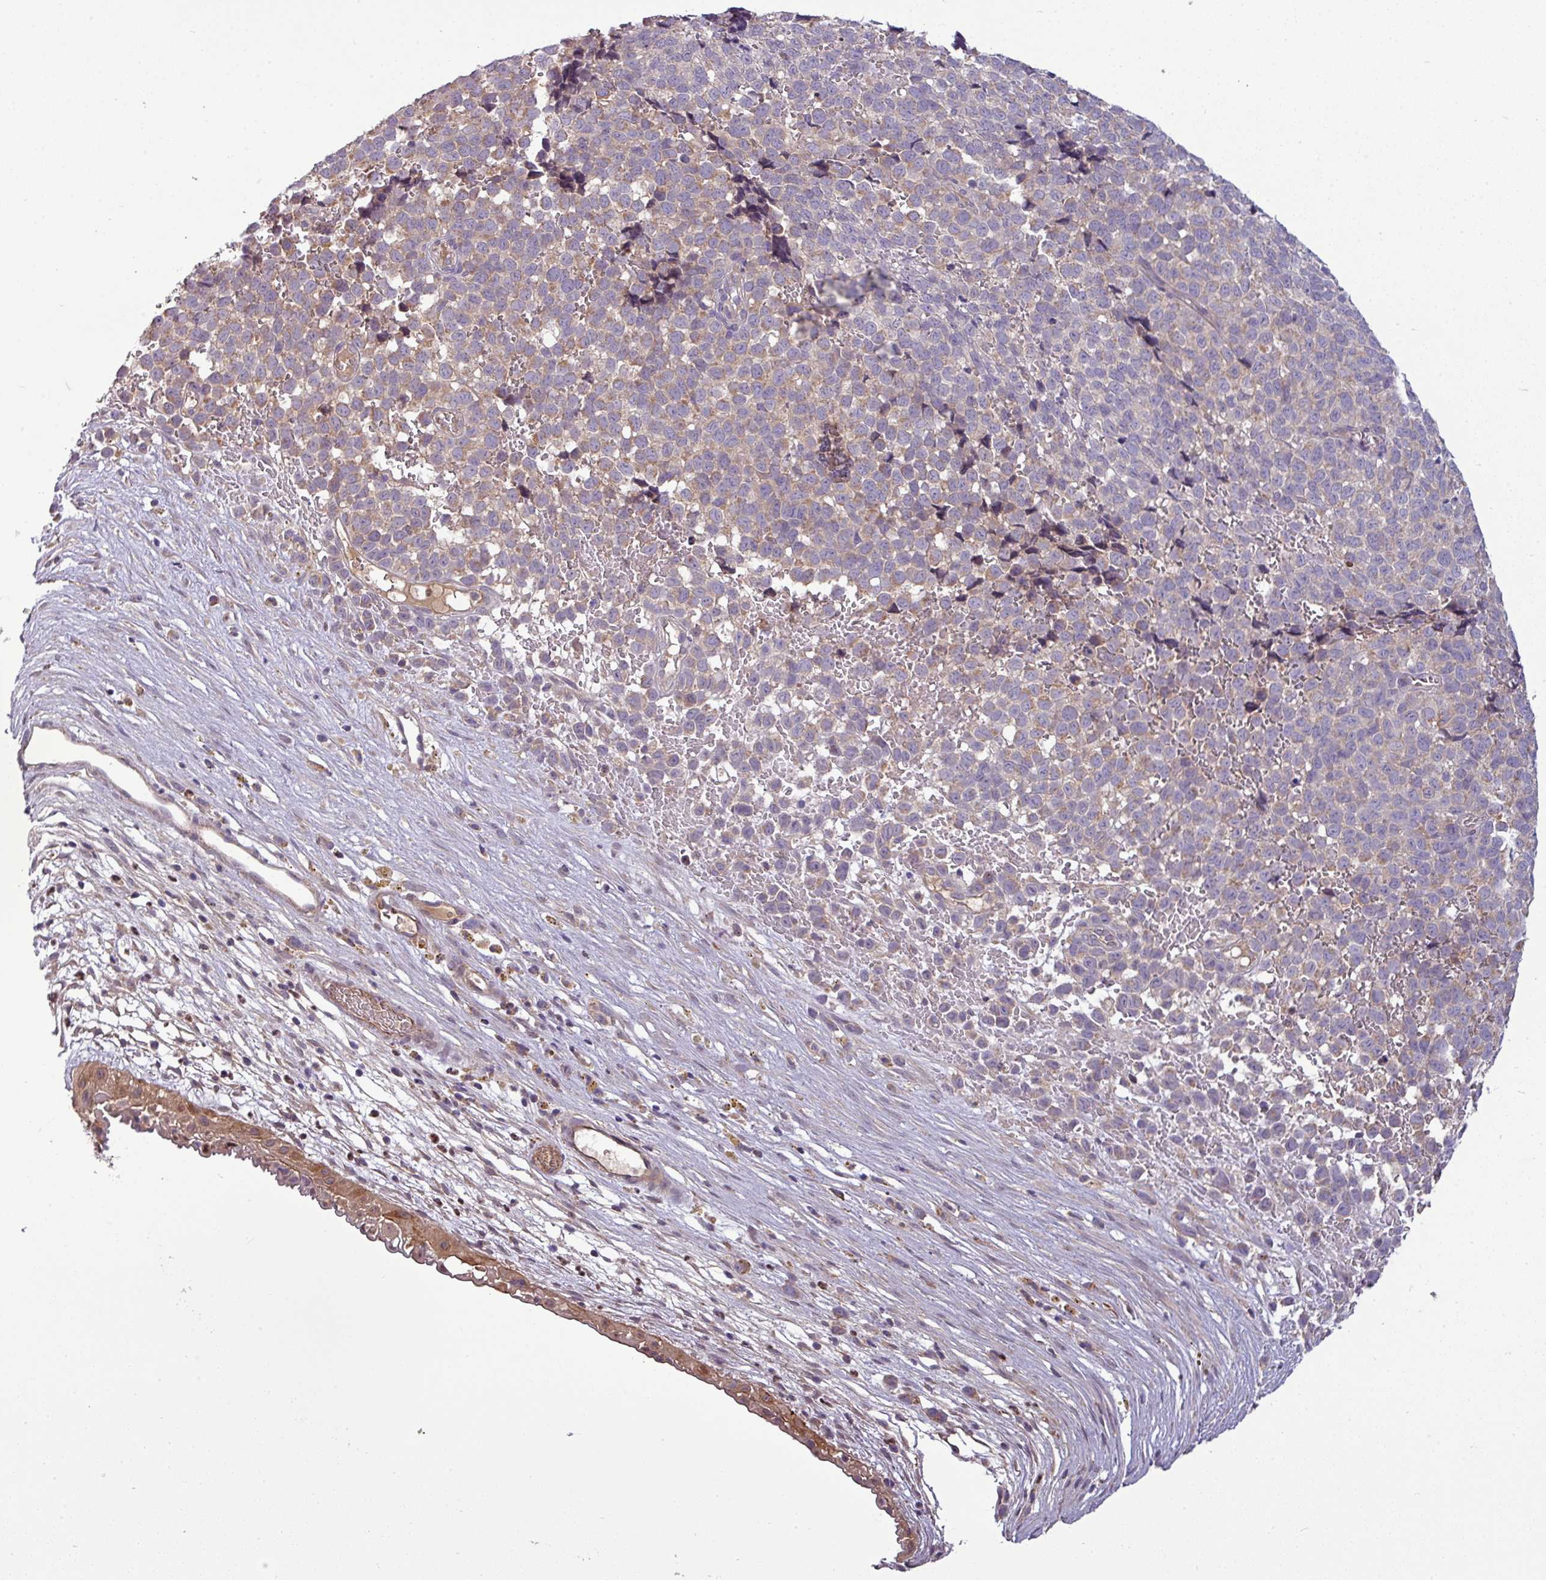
{"staining": {"intensity": "weak", "quantity": "<25%", "location": "cytoplasmic/membranous"}, "tissue": "melanoma", "cell_type": "Tumor cells", "image_type": "cancer", "snomed": [{"axis": "morphology", "description": "Malignant melanoma, NOS"}, {"axis": "topography", "description": "Nose, NOS"}], "caption": "Malignant melanoma was stained to show a protein in brown. There is no significant positivity in tumor cells.", "gene": "PAPLN", "patient": {"sex": "female", "age": 48}}